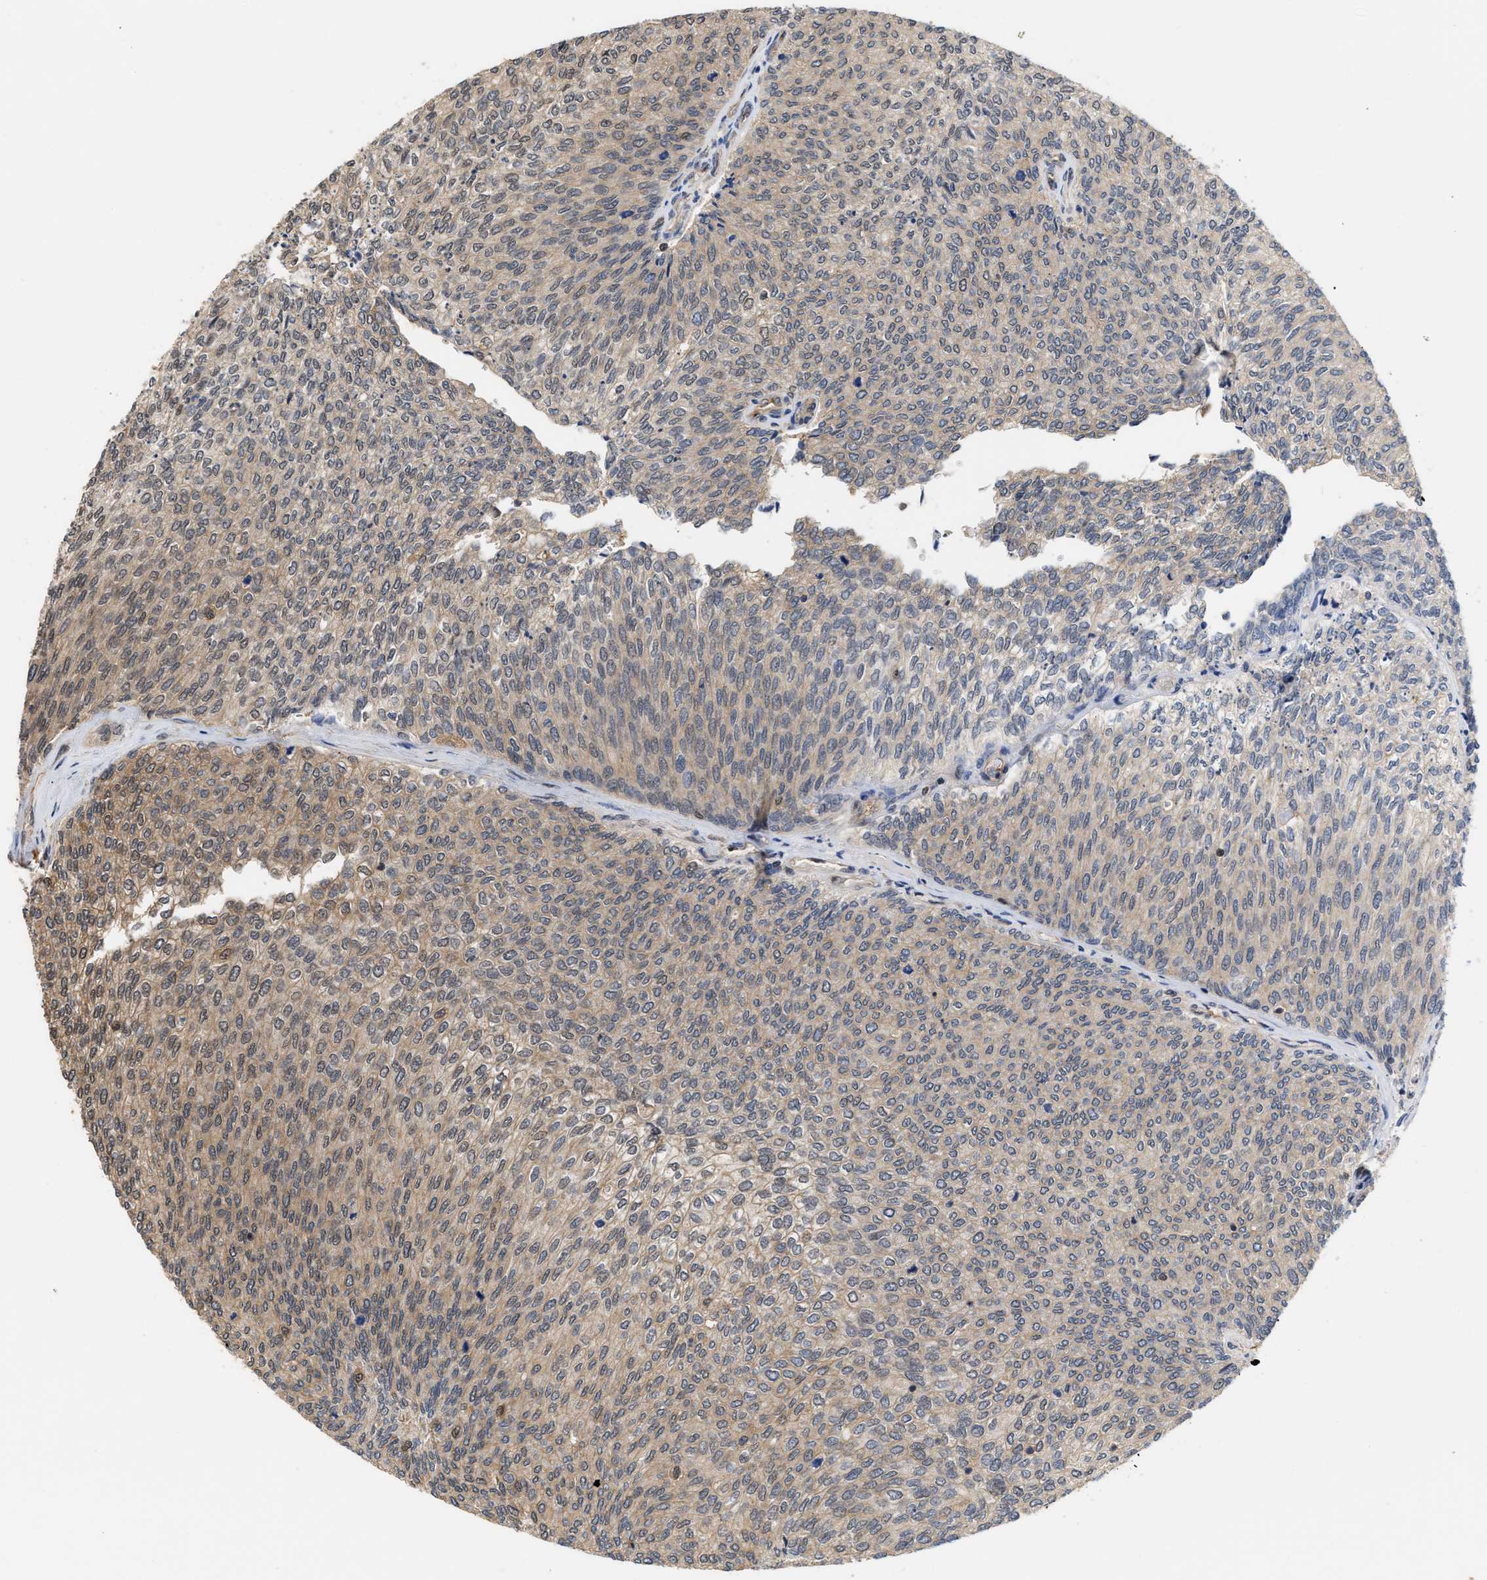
{"staining": {"intensity": "weak", "quantity": "25%-75%", "location": "cytoplasmic/membranous,nuclear"}, "tissue": "urothelial cancer", "cell_type": "Tumor cells", "image_type": "cancer", "snomed": [{"axis": "morphology", "description": "Urothelial carcinoma, Low grade"}, {"axis": "topography", "description": "Urinary bladder"}], "caption": "Protein expression by immunohistochemistry (IHC) exhibits weak cytoplasmic/membranous and nuclear positivity in about 25%-75% of tumor cells in urothelial carcinoma (low-grade).", "gene": "SCAI", "patient": {"sex": "female", "age": 79}}